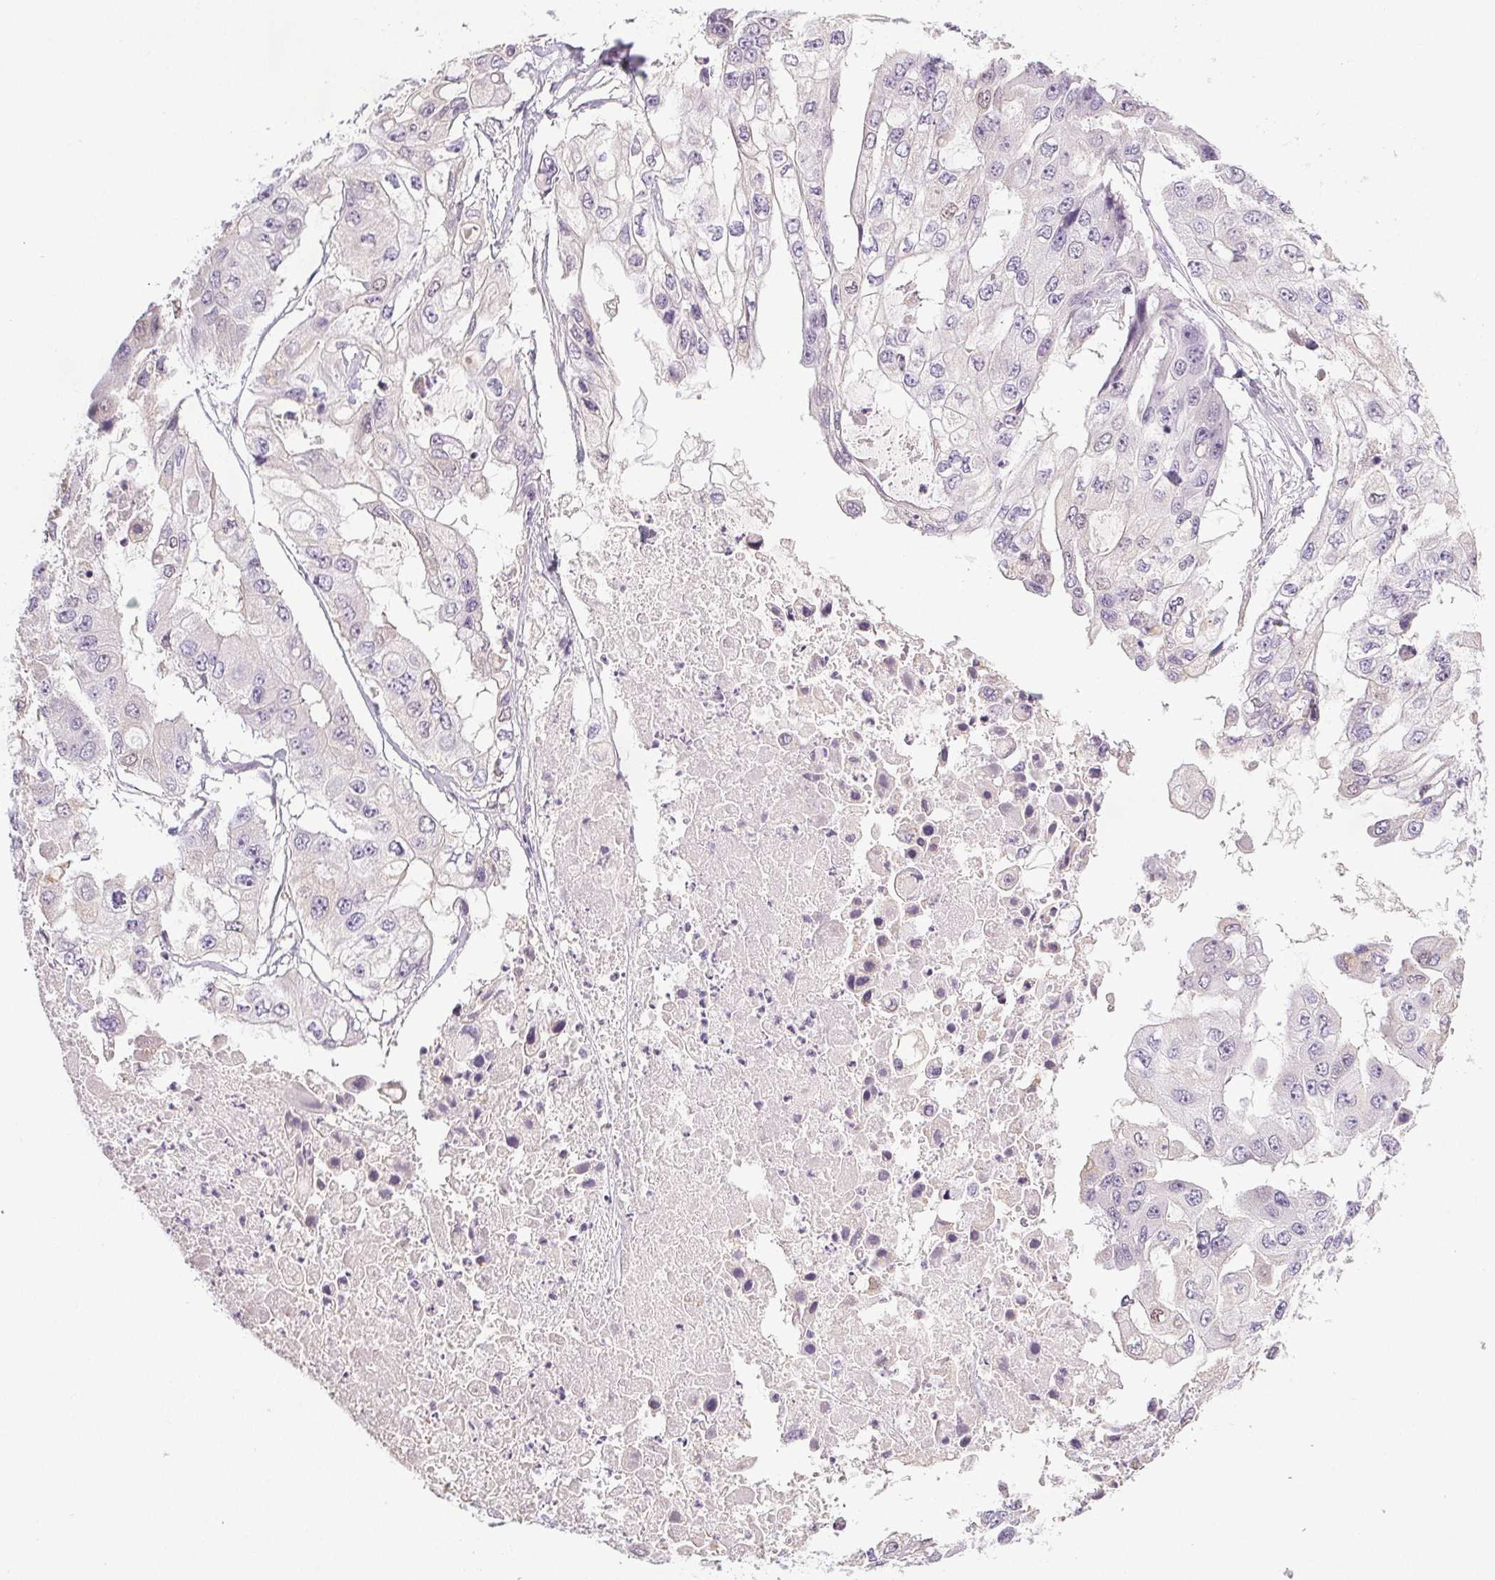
{"staining": {"intensity": "negative", "quantity": "none", "location": "none"}, "tissue": "ovarian cancer", "cell_type": "Tumor cells", "image_type": "cancer", "snomed": [{"axis": "morphology", "description": "Cystadenocarcinoma, serous, NOS"}, {"axis": "topography", "description": "Ovary"}], "caption": "This is a photomicrograph of immunohistochemistry staining of ovarian serous cystadenocarcinoma, which shows no staining in tumor cells.", "gene": "COL7A1", "patient": {"sex": "female", "age": 56}}